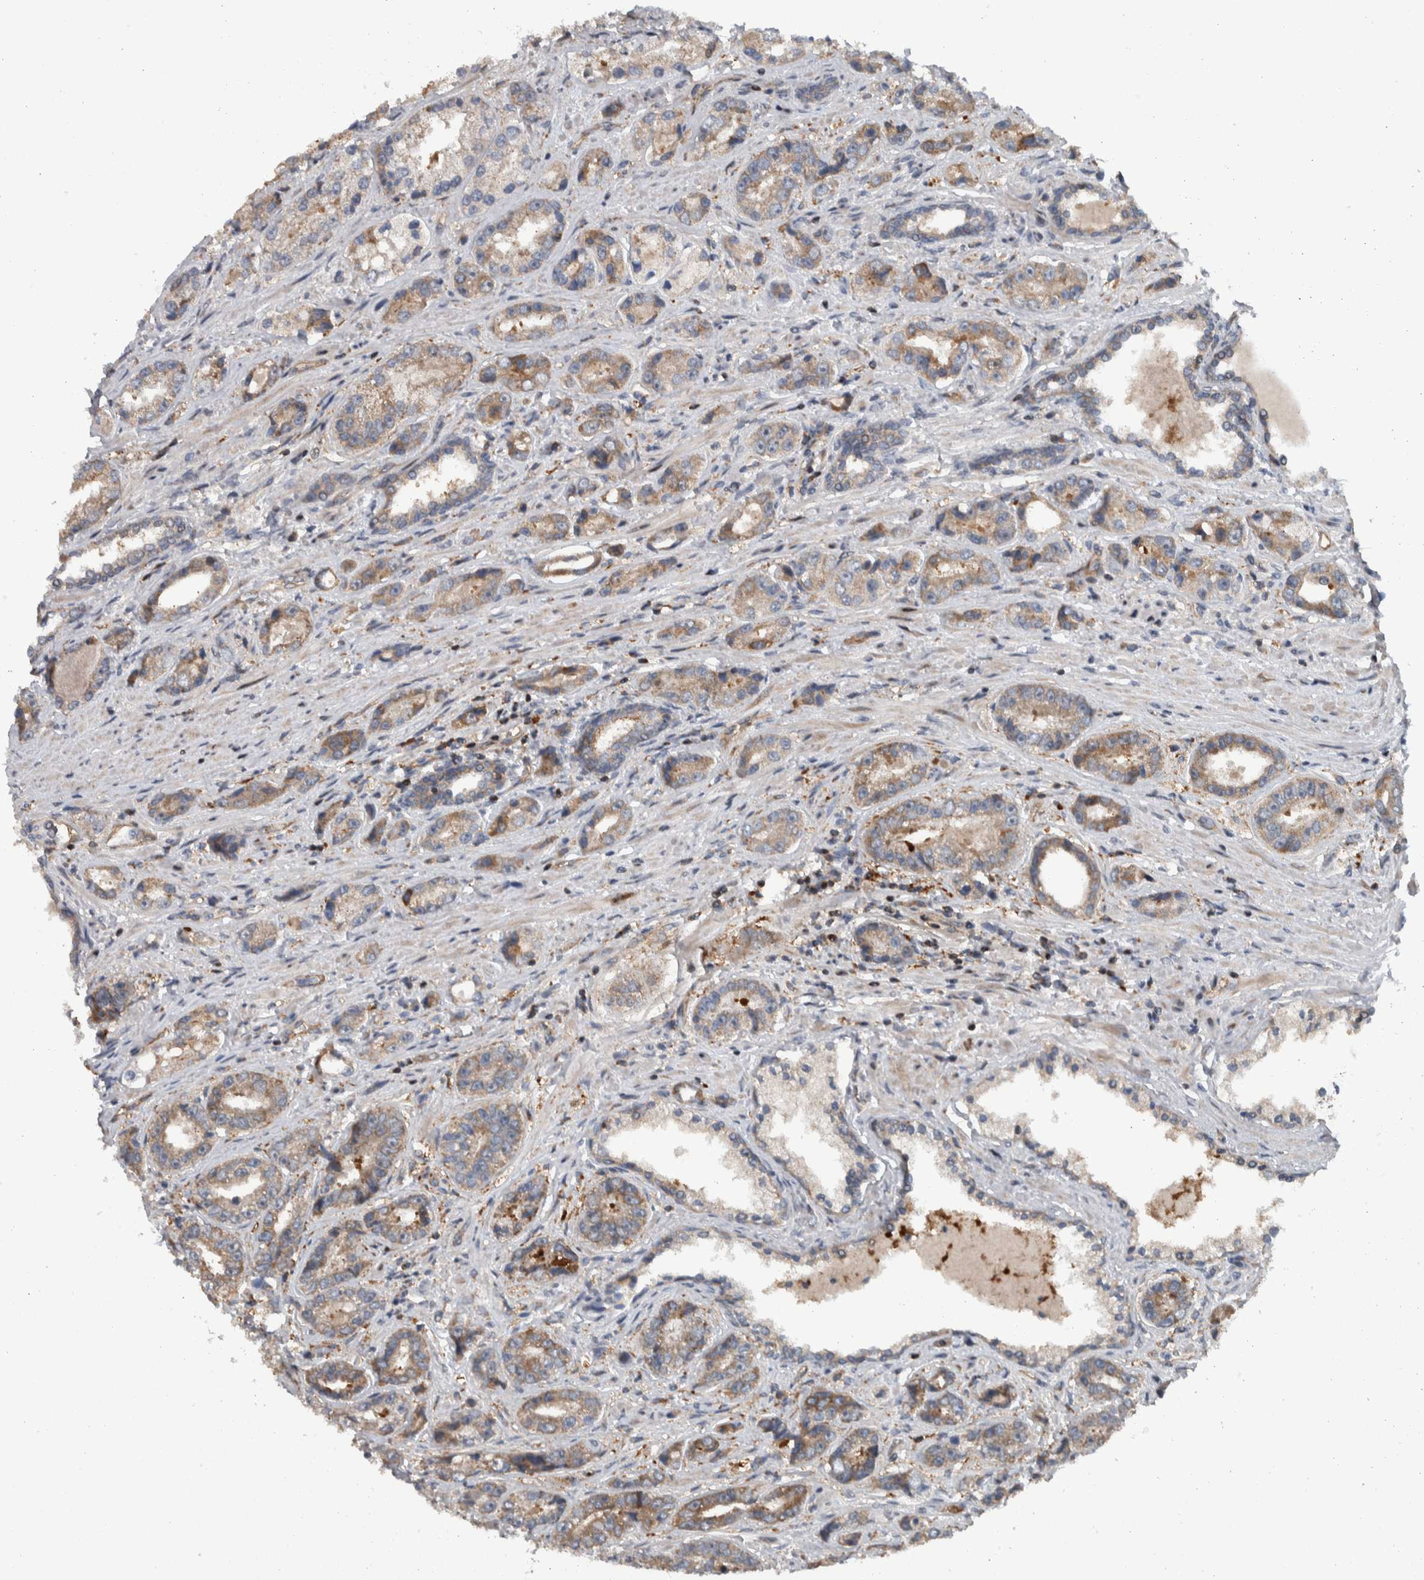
{"staining": {"intensity": "weak", "quantity": ">75%", "location": "cytoplasmic/membranous"}, "tissue": "prostate cancer", "cell_type": "Tumor cells", "image_type": "cancer", "snomed": [{"axis": "morphology", "description": "Adenocarcinoma, High grade"}, {"axis": "topography", "description": "Prostate"}], "caption": "A brown stain shows weak cytoplasmic/membranous expression of a protein in human adenocarcinoma (high-grade) (prostate) tumor cells.", "gene": "BAIAP2L1", "patient": {"sex": "male", "age": 61}}